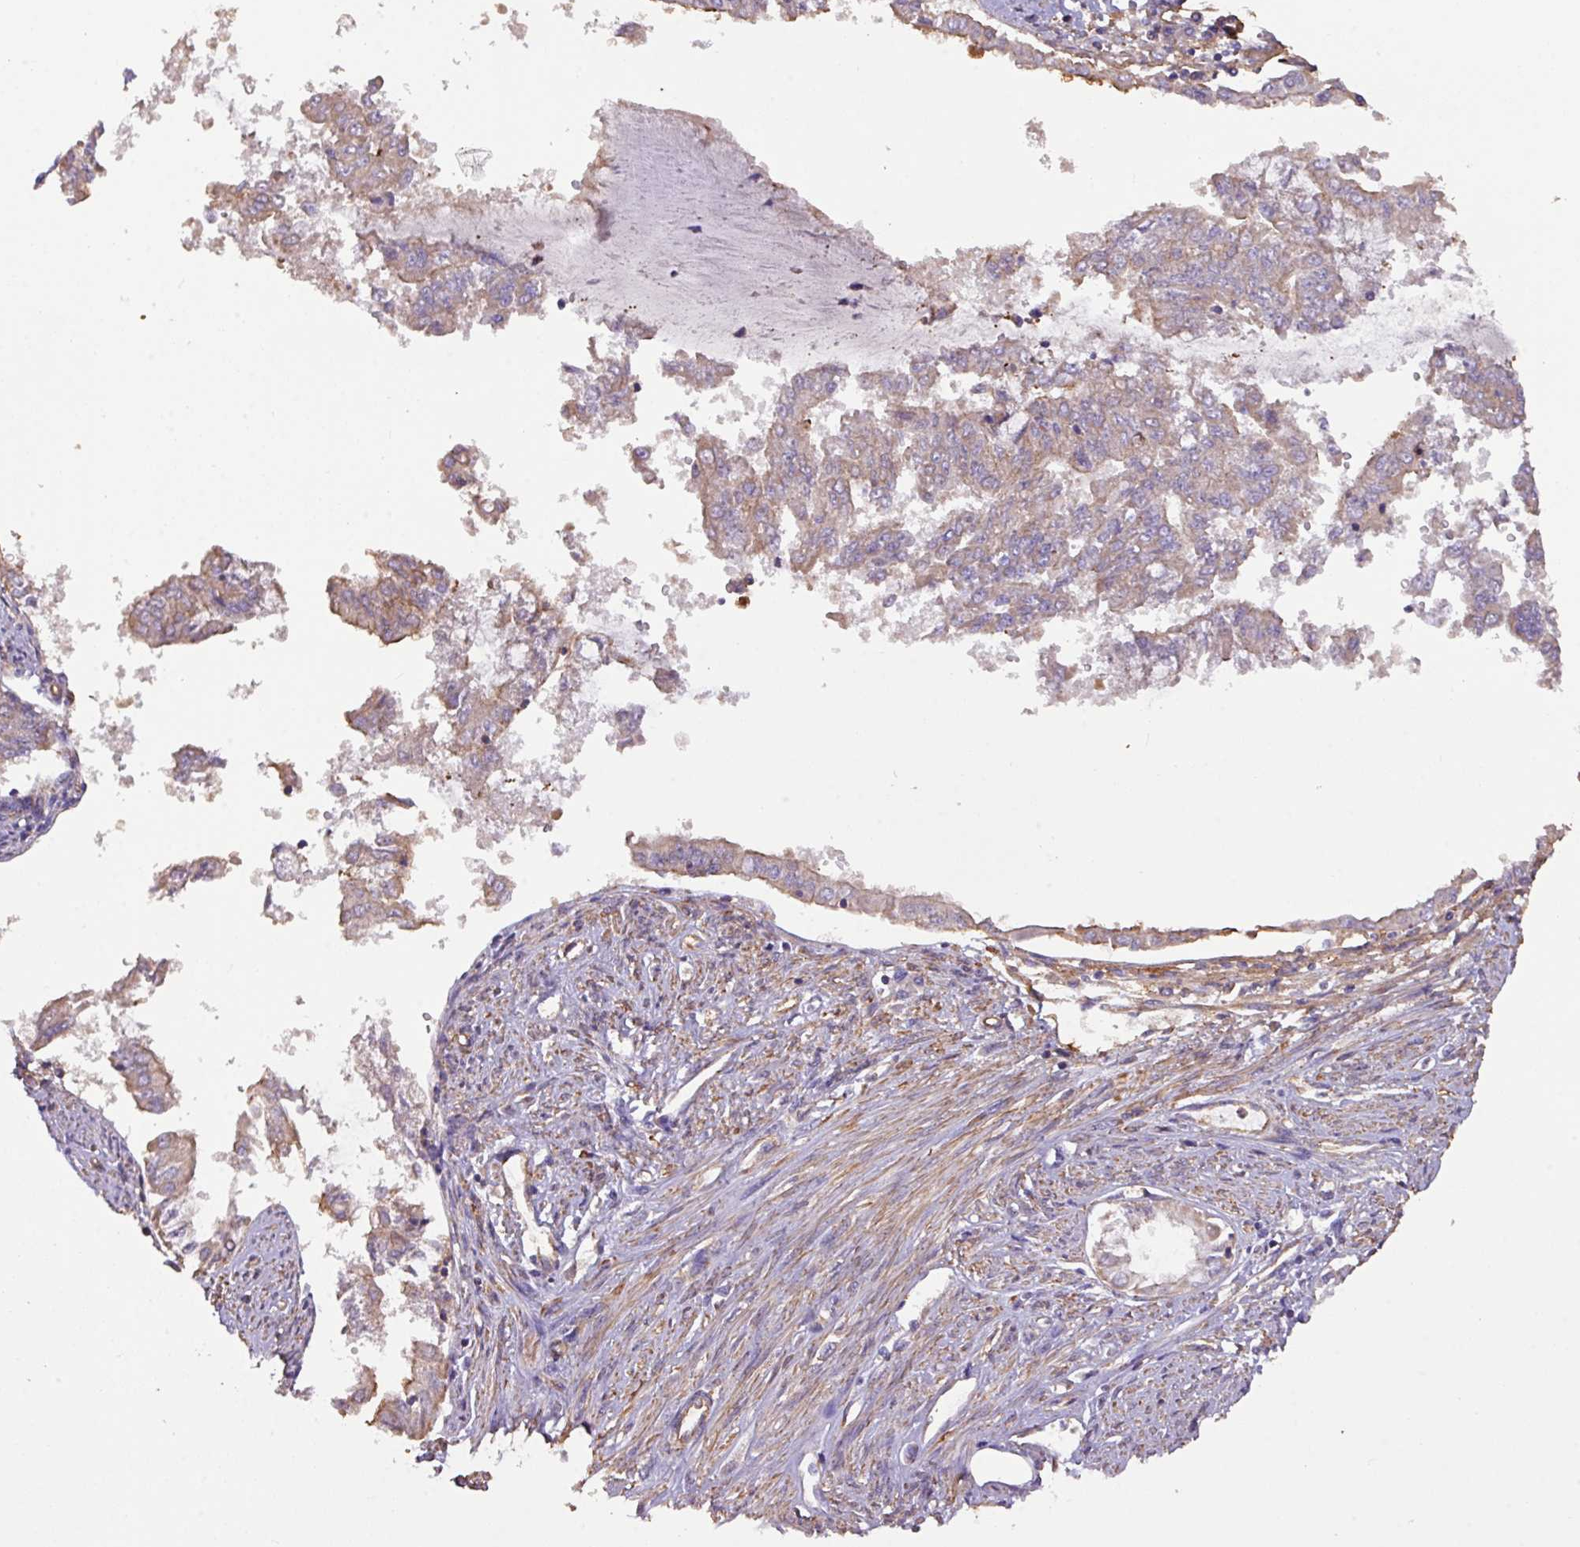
{"staining": {"intensity": "weak", "quantity": "25%-75%", "location": "cytoplasmic/membranous"}, "tissue": "endometrial cancer", "cell_type": "Tumor cells", "image_type": "cancer", "snomed": [{"axis": "morphology", "description": "Adenocarcinoma, NOS"}, {"axis": "topography", "description": "Endometrium"}], "caption": "IHC histopathology image of adenocarcinoma (endometrial) stained for a protein (brown), which exhibits low levels of weak cytoplasmic/membranous expression in approximately 25%-75% of tumor cells.", "gene": "CALML4", "patient": {"sex": "female", "age": 76}}